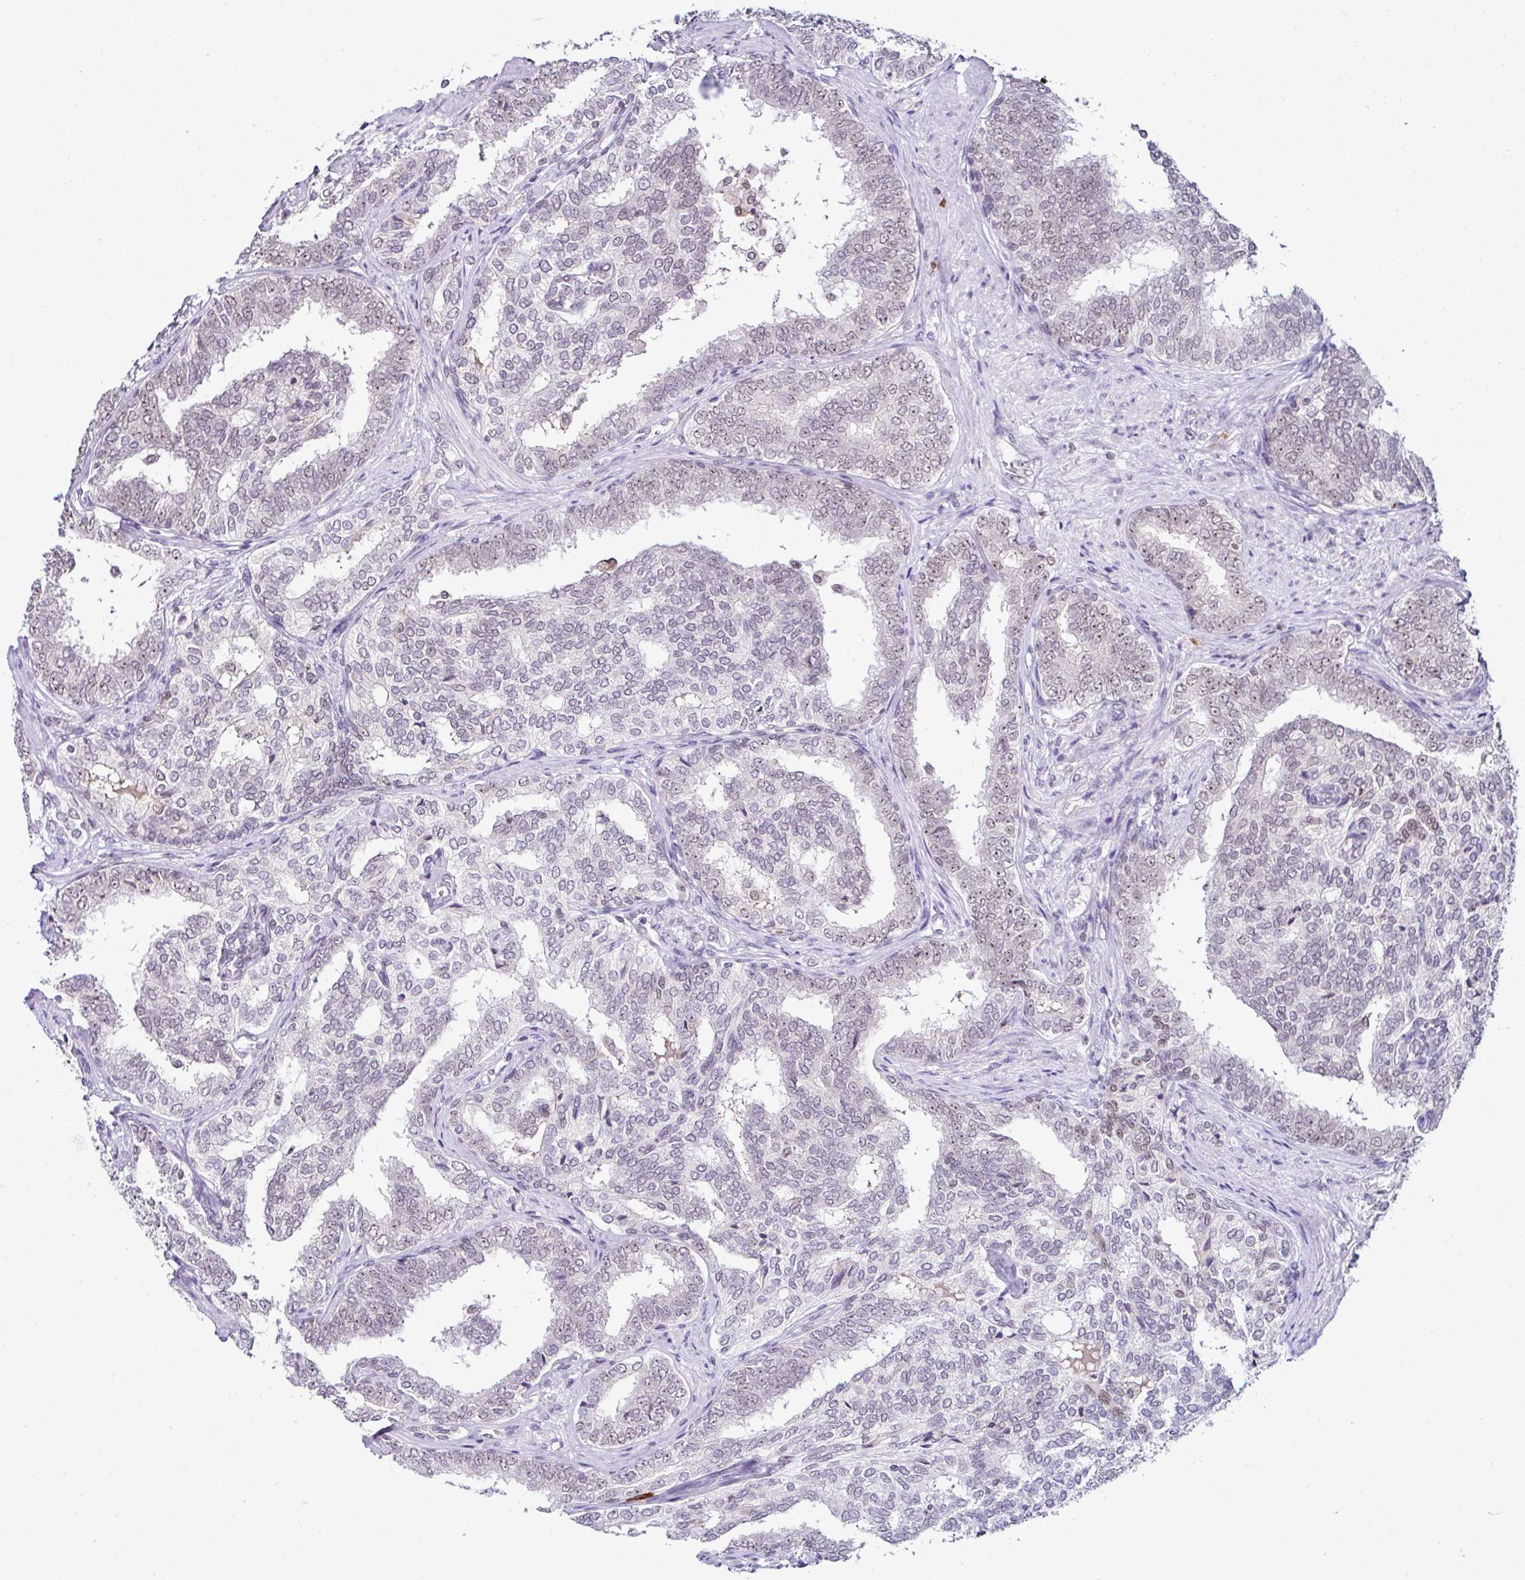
{"staining": {"intensity": "moderate", "quantity": "25%-75%", "location": "nuclear"}, "tissue": "prostate cancer", "cell_type": "Tumor cells", "image_type": "cancer", "snomed": [{"axis": "morphology", "description": "Adenocarcinoma, High grade"}, {"axis": "topography", "description": "Prostate"}], "caption": "Prostate cancer was stained to show a protein in brown. There is medium levels of moderate nuclear expression in approximately 25%-75% of tumor cells.", "gene": "PTPN2", "patient": {"sex": "male", "age": 72}}